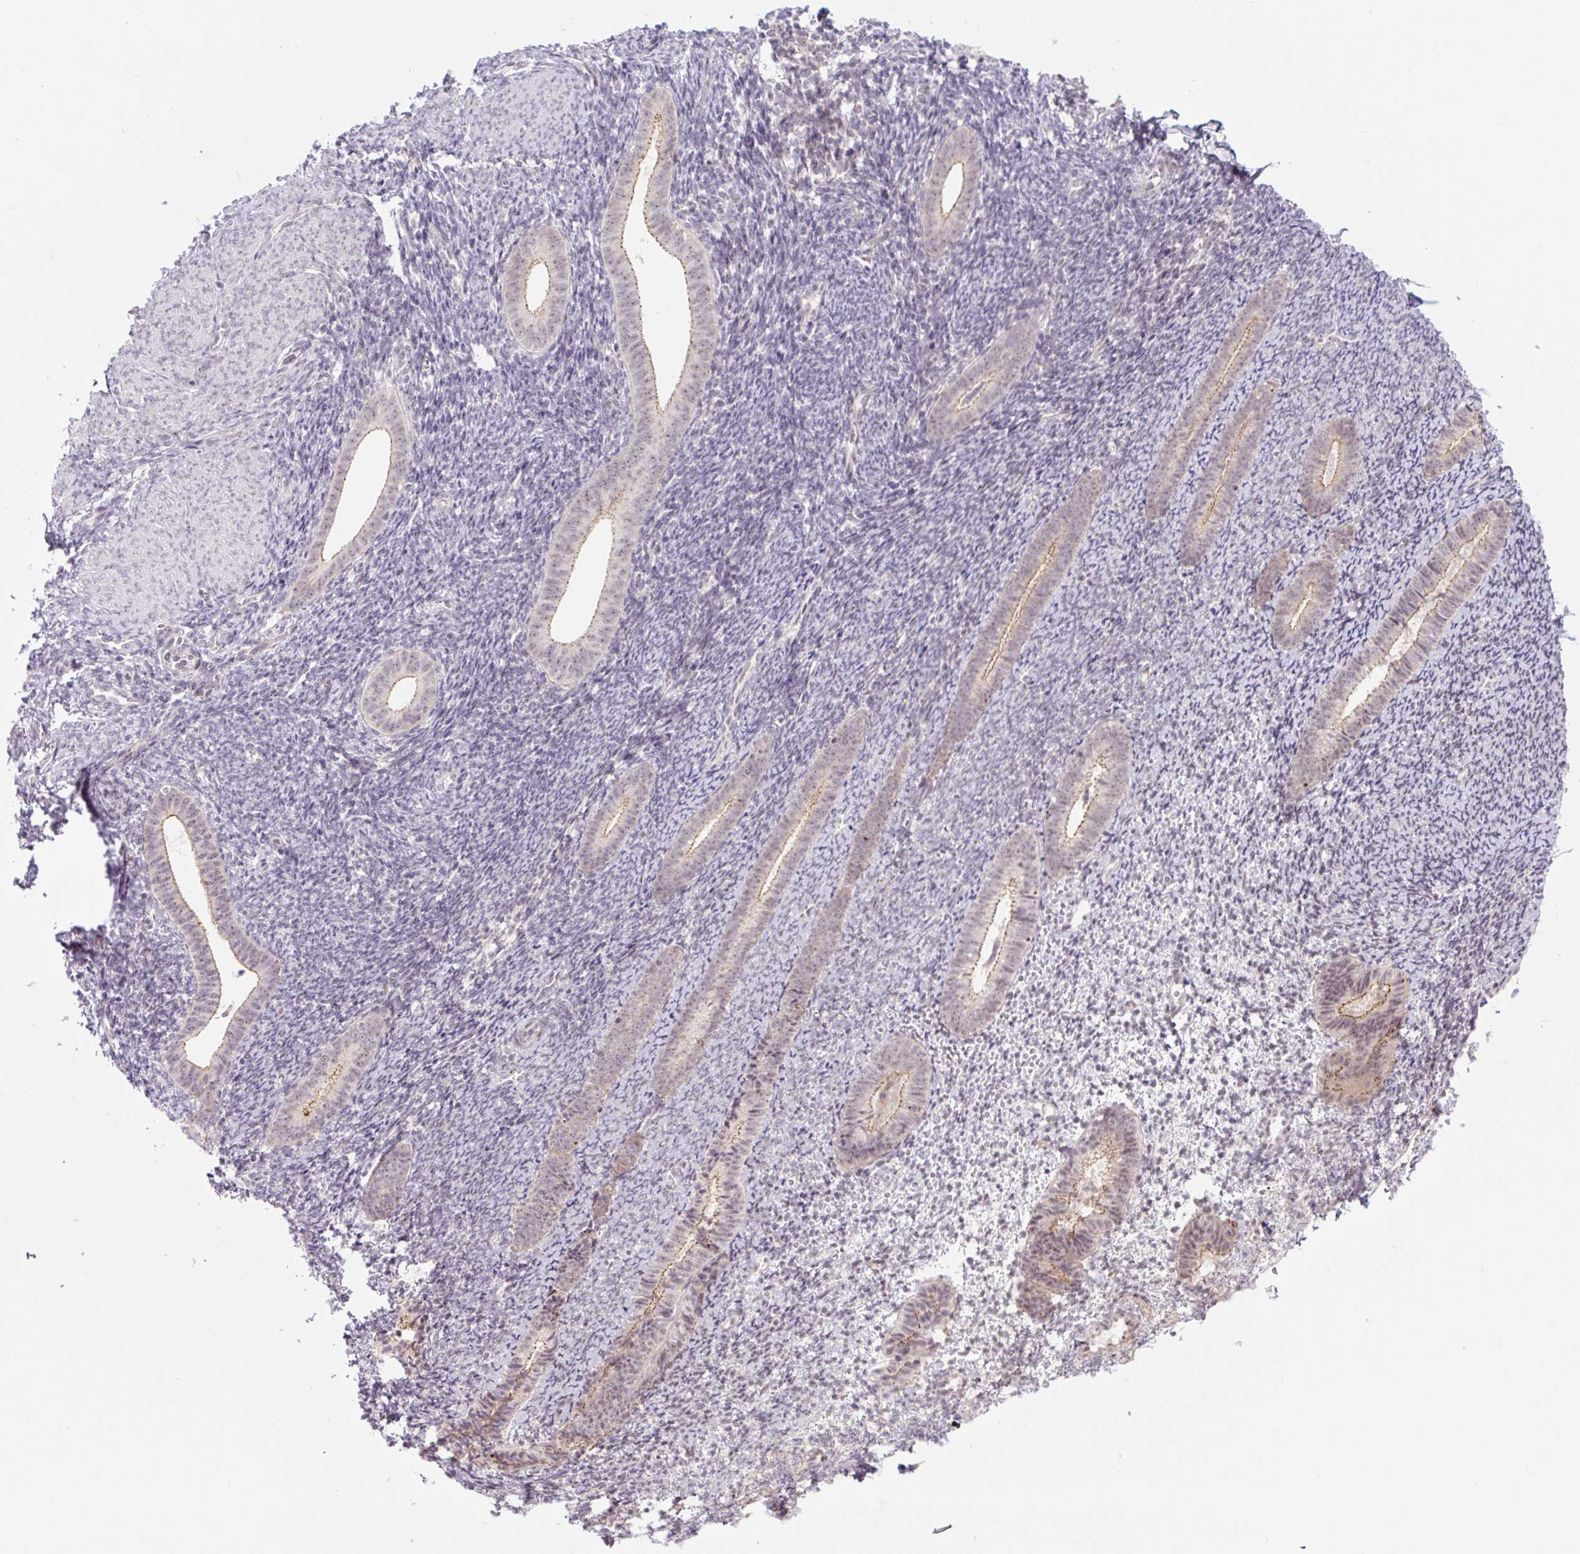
{"staining": {"intensity": "negative", "quantity": "none", "location": "none"}, "tissue": "endometrium", "cell_type": "Cells in endometrial stroma", "image_type": "normal", "snomed": [{"axis": "morphology", "description": "Normal tissue, NOS"}, {"axis": "topography", "description": "Endometrium"}], "caption": "Endometrium stained for a protein using immunohistochemistry (IHC) displays no expression cells in endometrial stroma.", "gene": "ICE1", "patient": {"sex": "female", "age": 39}}